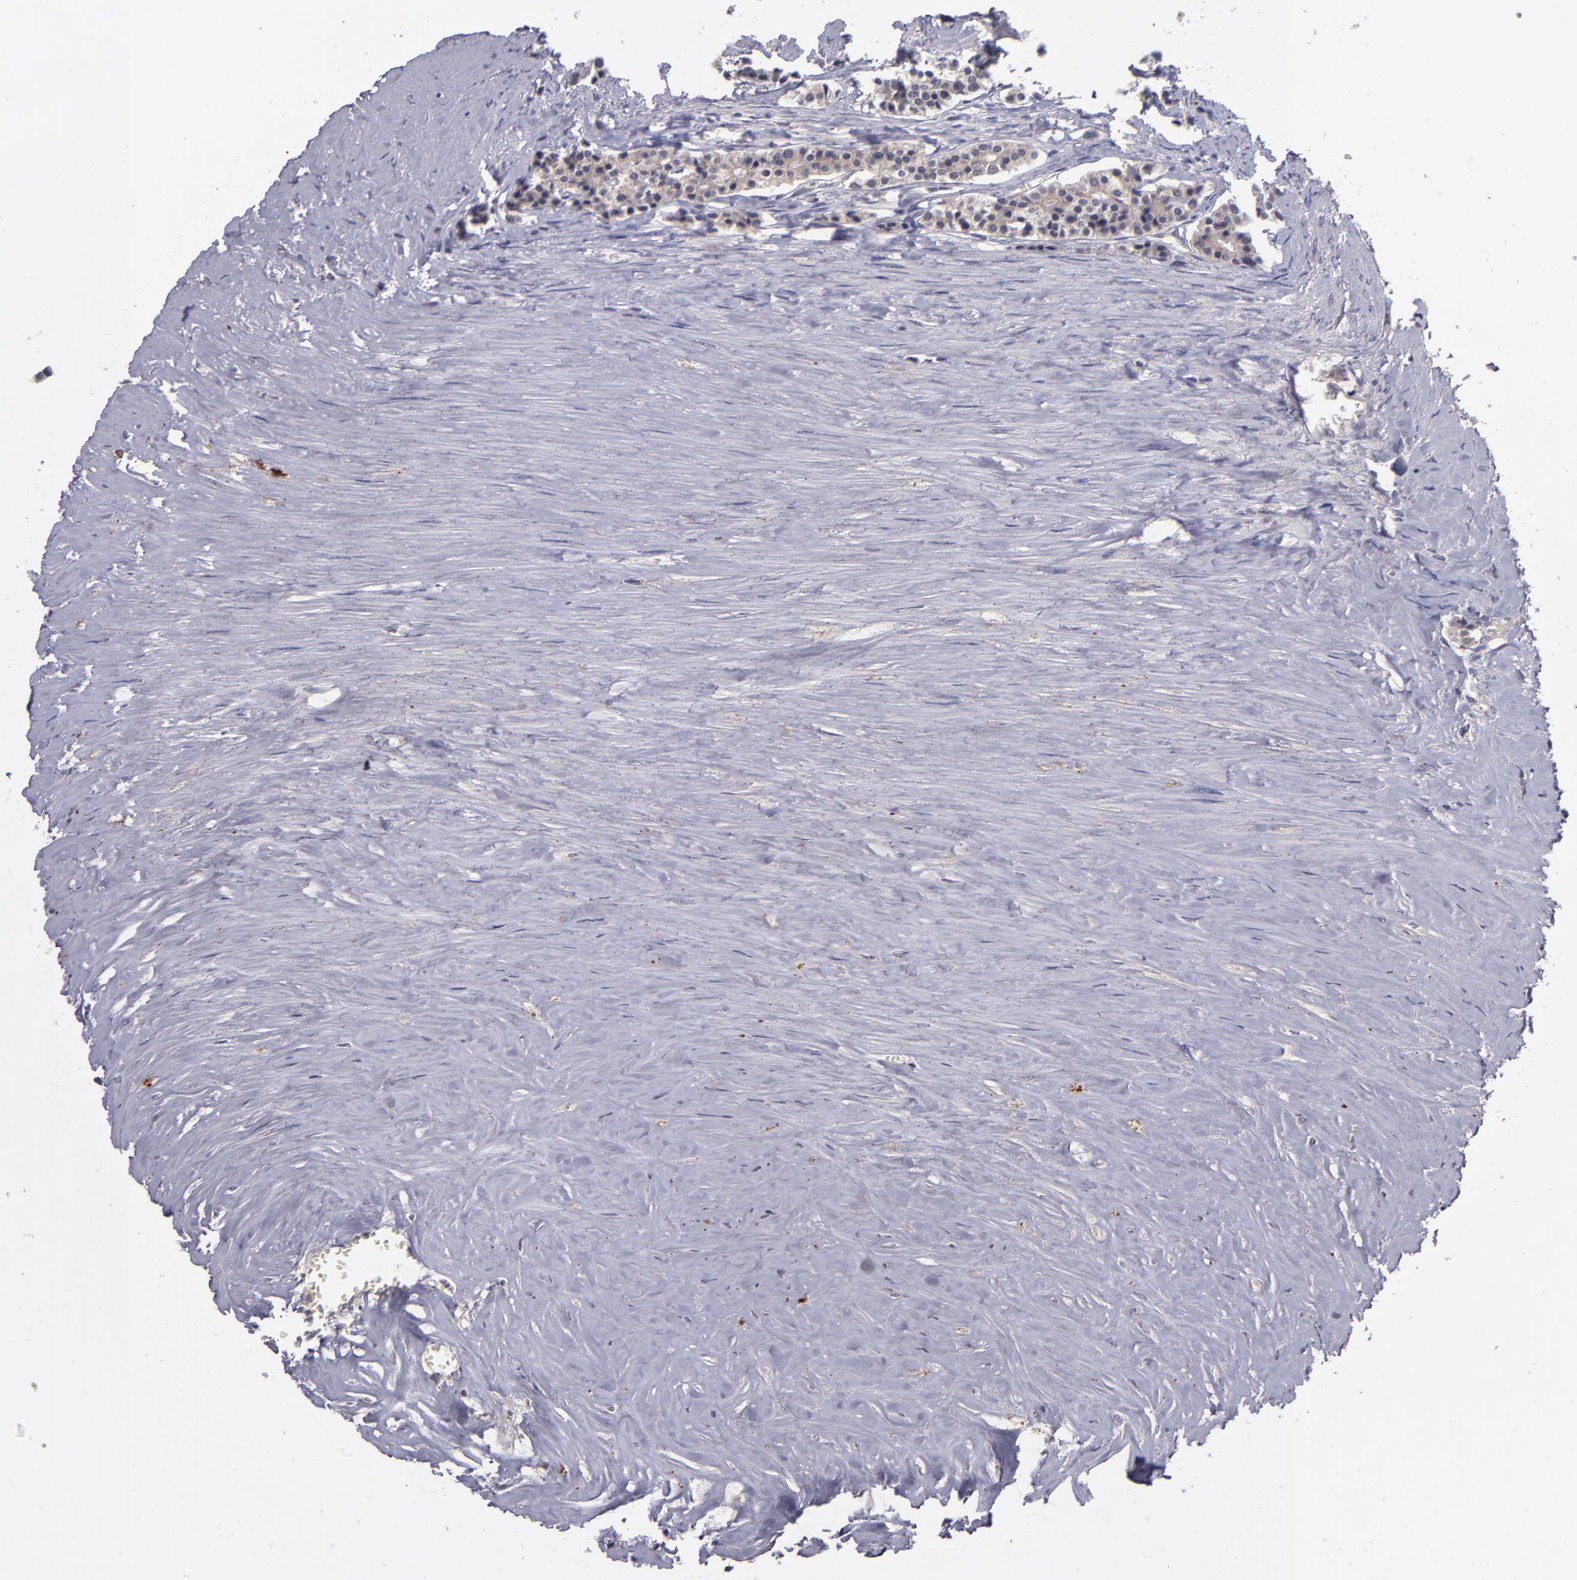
{"staining": {"intensity": "weak", "quantity": ">75%", "location": "cytoplasmic/membranous"}, "tissue": "carcinoid", "cell_type": "Tumor cells", "image_type": "cancer", "snomed": [{"axis": "morphology", "description": "Carcinoid, malignant, NOS"}, {"axis": "topography", "description": "Small intestine"}], "caption": "DAB (3,3'-diaminobenzidine) immunohistochemical staining of carcinoid (malignant) reveals weak cytoplasmic/membranous protein staining in about >75% of tumor cells. The protein is shown in brown color, while the nuclei are stained blue.", "gene": "CDC7", "patient": {"sex": "male", "age": 63}}